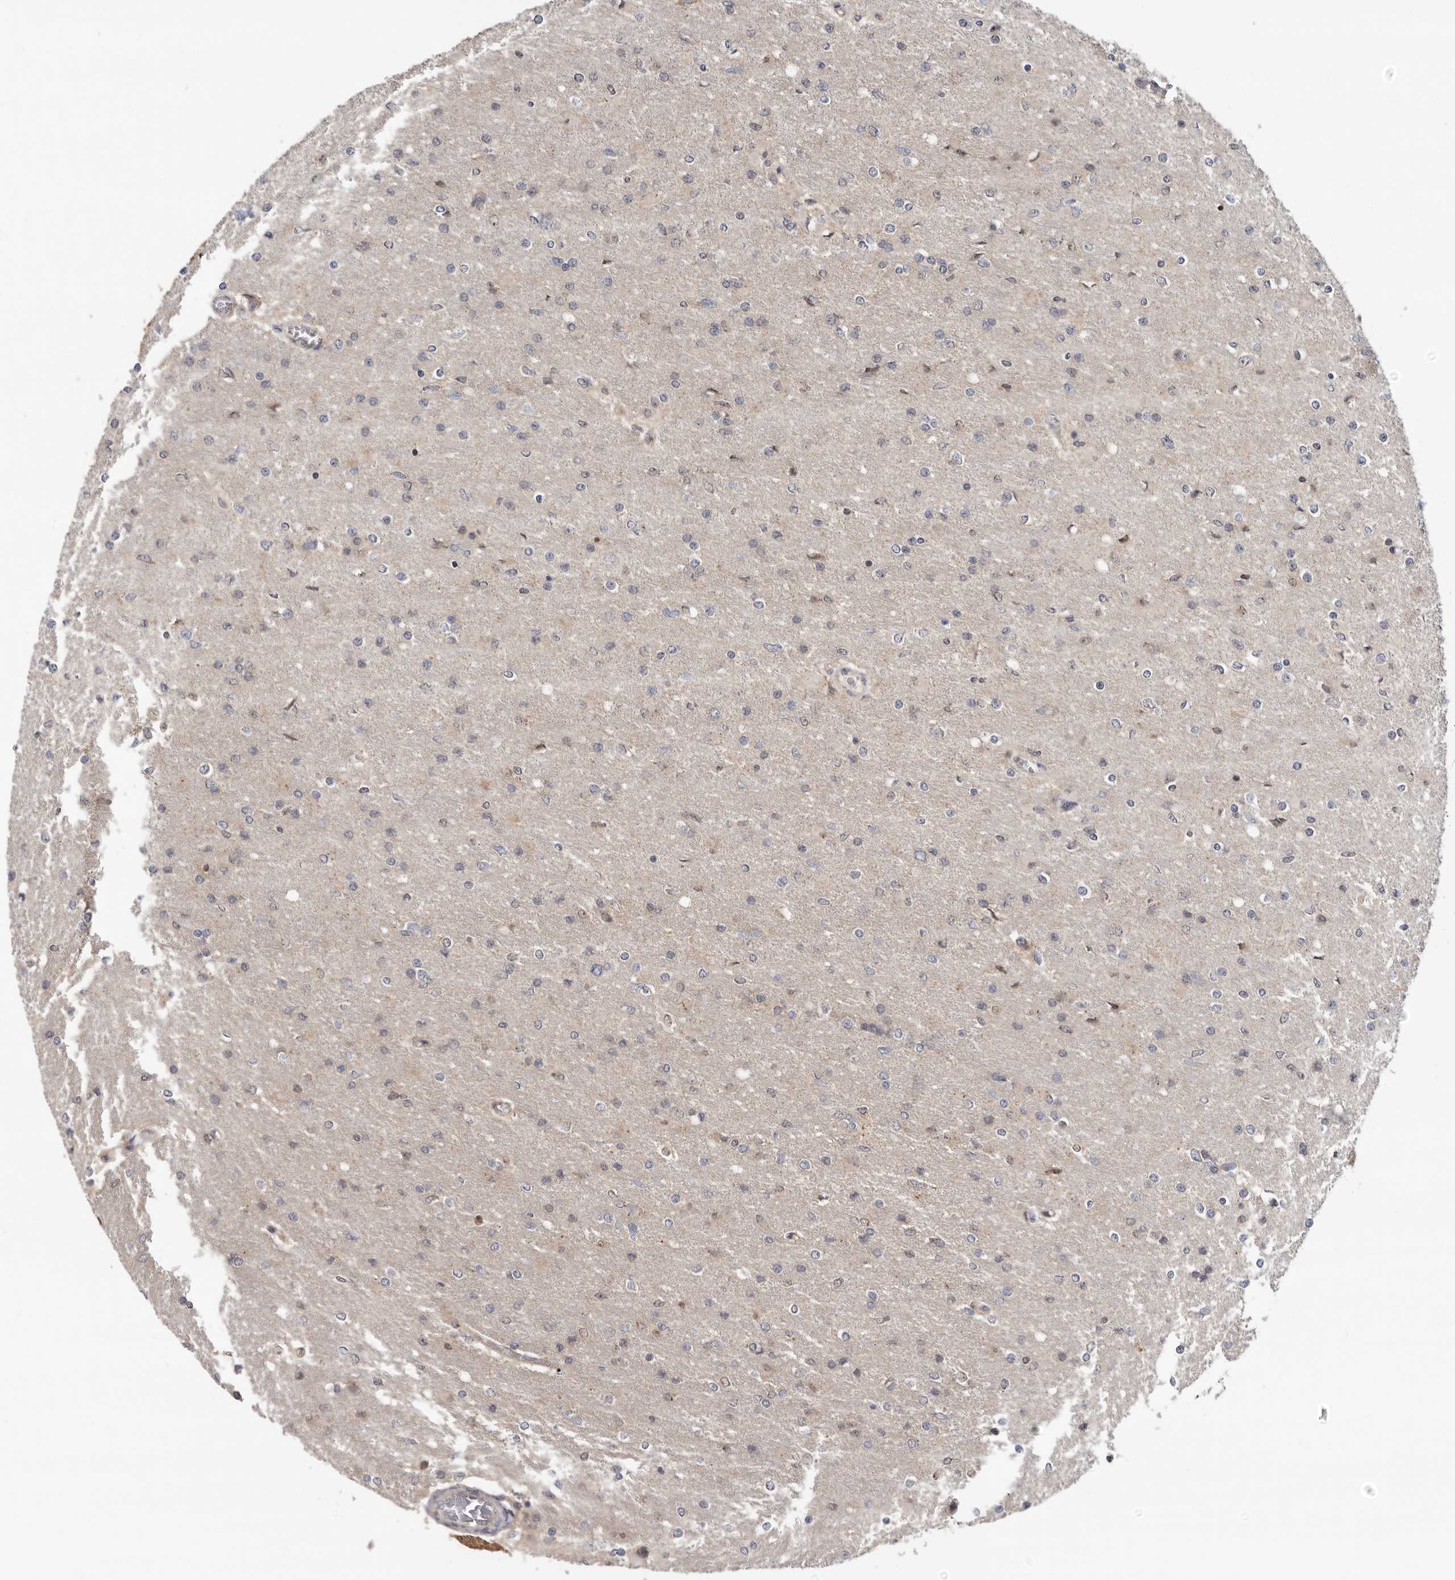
{"staining": {"intensity": "negative", "quantity": "none", "location": "none"}, "tissue": "glioma", "cell_type": "Tumor cells", "image_type": "cancer", "snomed": [{"axis": "morphology", "description": "Glioma, malignant, High grade"}, {"axis": "topography", "description": "Cerebral cortex"}], "caption": "Tumor cells are negative for brown protein staining in glioma. Nuclei are stained in blue.", "gene": "KLK5", "patient": {"sex": "female", "age": 36}}